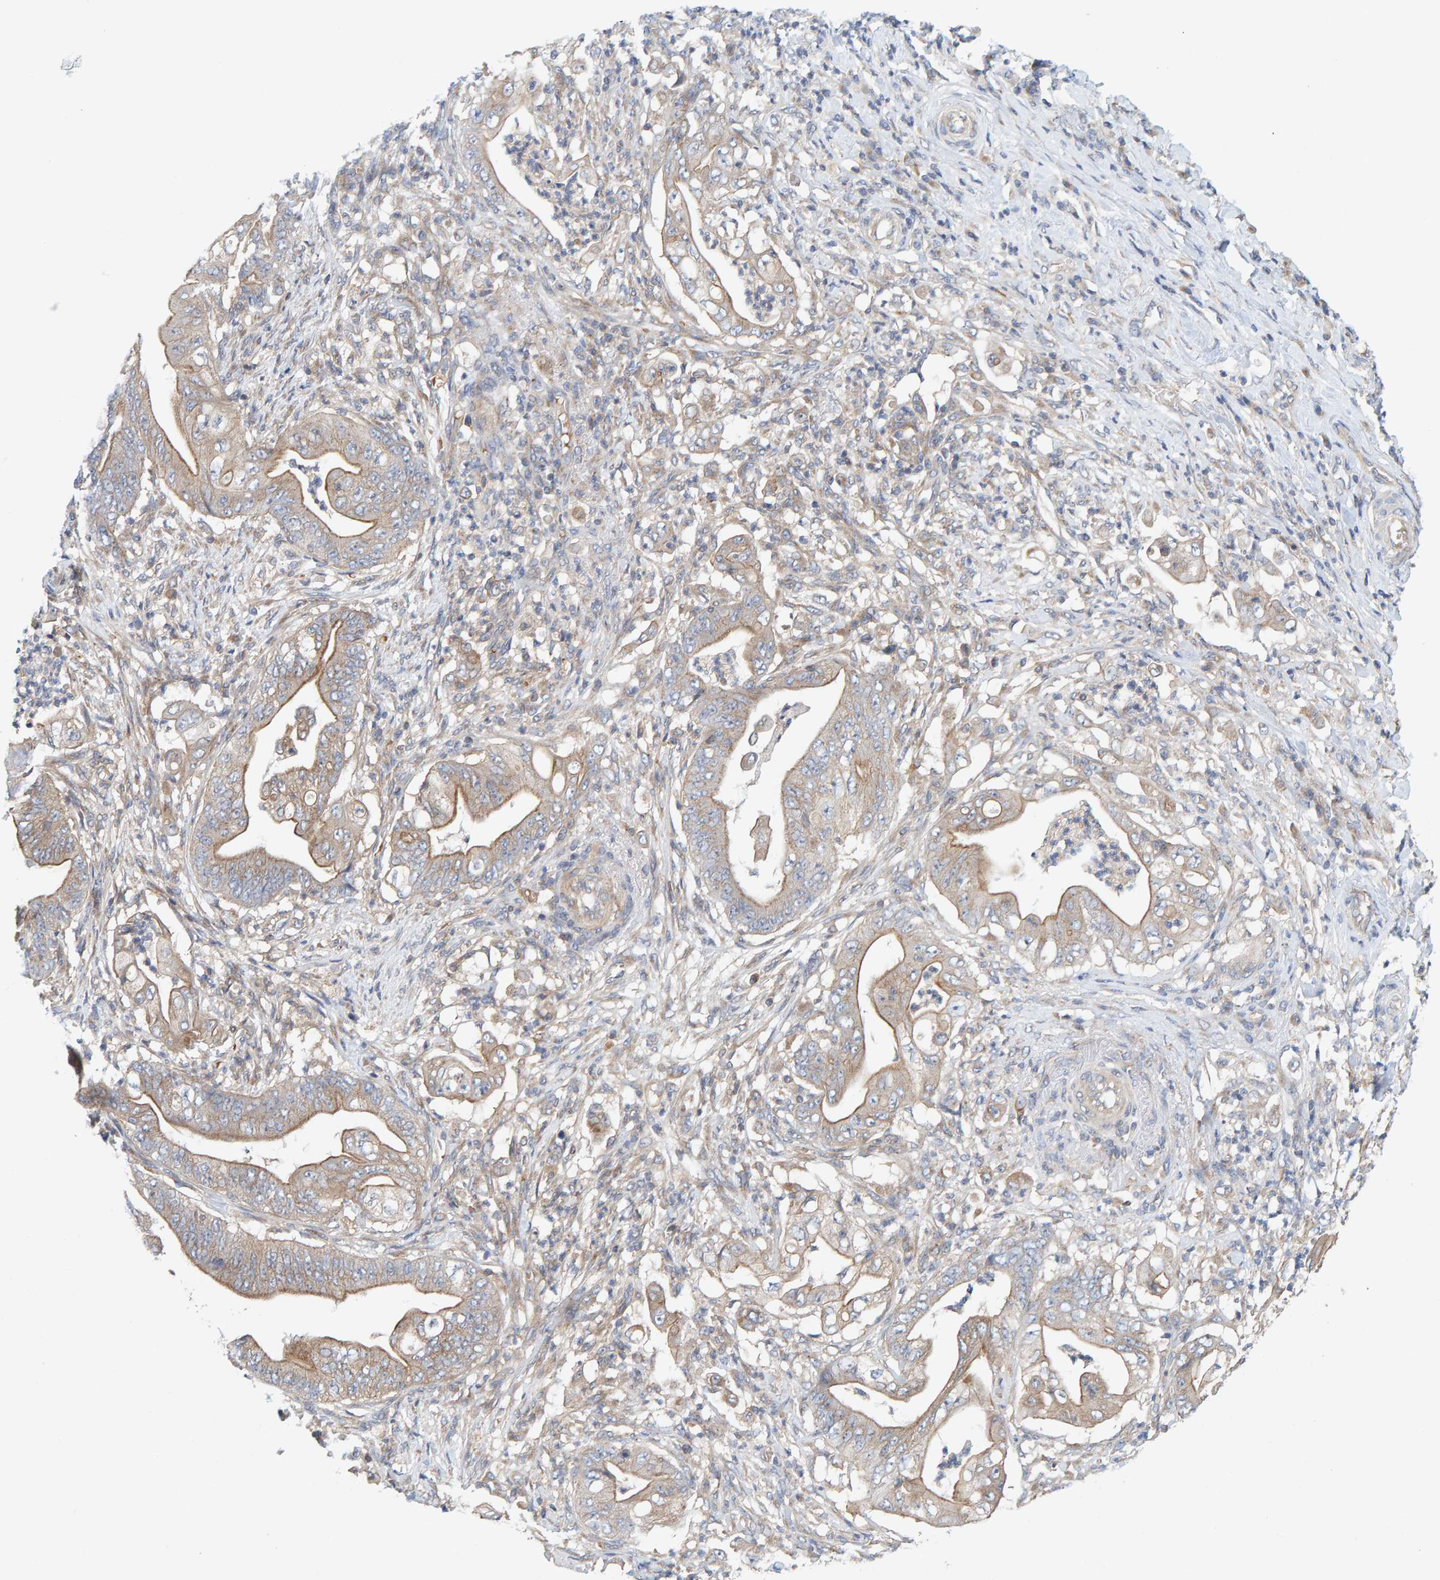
{"staining": {"intensity": "weak", "quantity": "25%-75%", "location": "cytoplasmic/membranous"}, "tissue": "stomach cancer", "cell_type": "Tumor cells", "image_type": "cancer", "snomed": [{"axis": "morphology", "description": "Adenocarcinoma, NOS"}, {"axis": "topography", "description": "Stomach"}], "caption": "Protein staining of stomach cancer tissue exhibits weak cytoplasmic/membranous expression in about 25%-75% of tumor cells.", "gene": "UBAP1", "patient": {"sex": "female", "age": 73}}